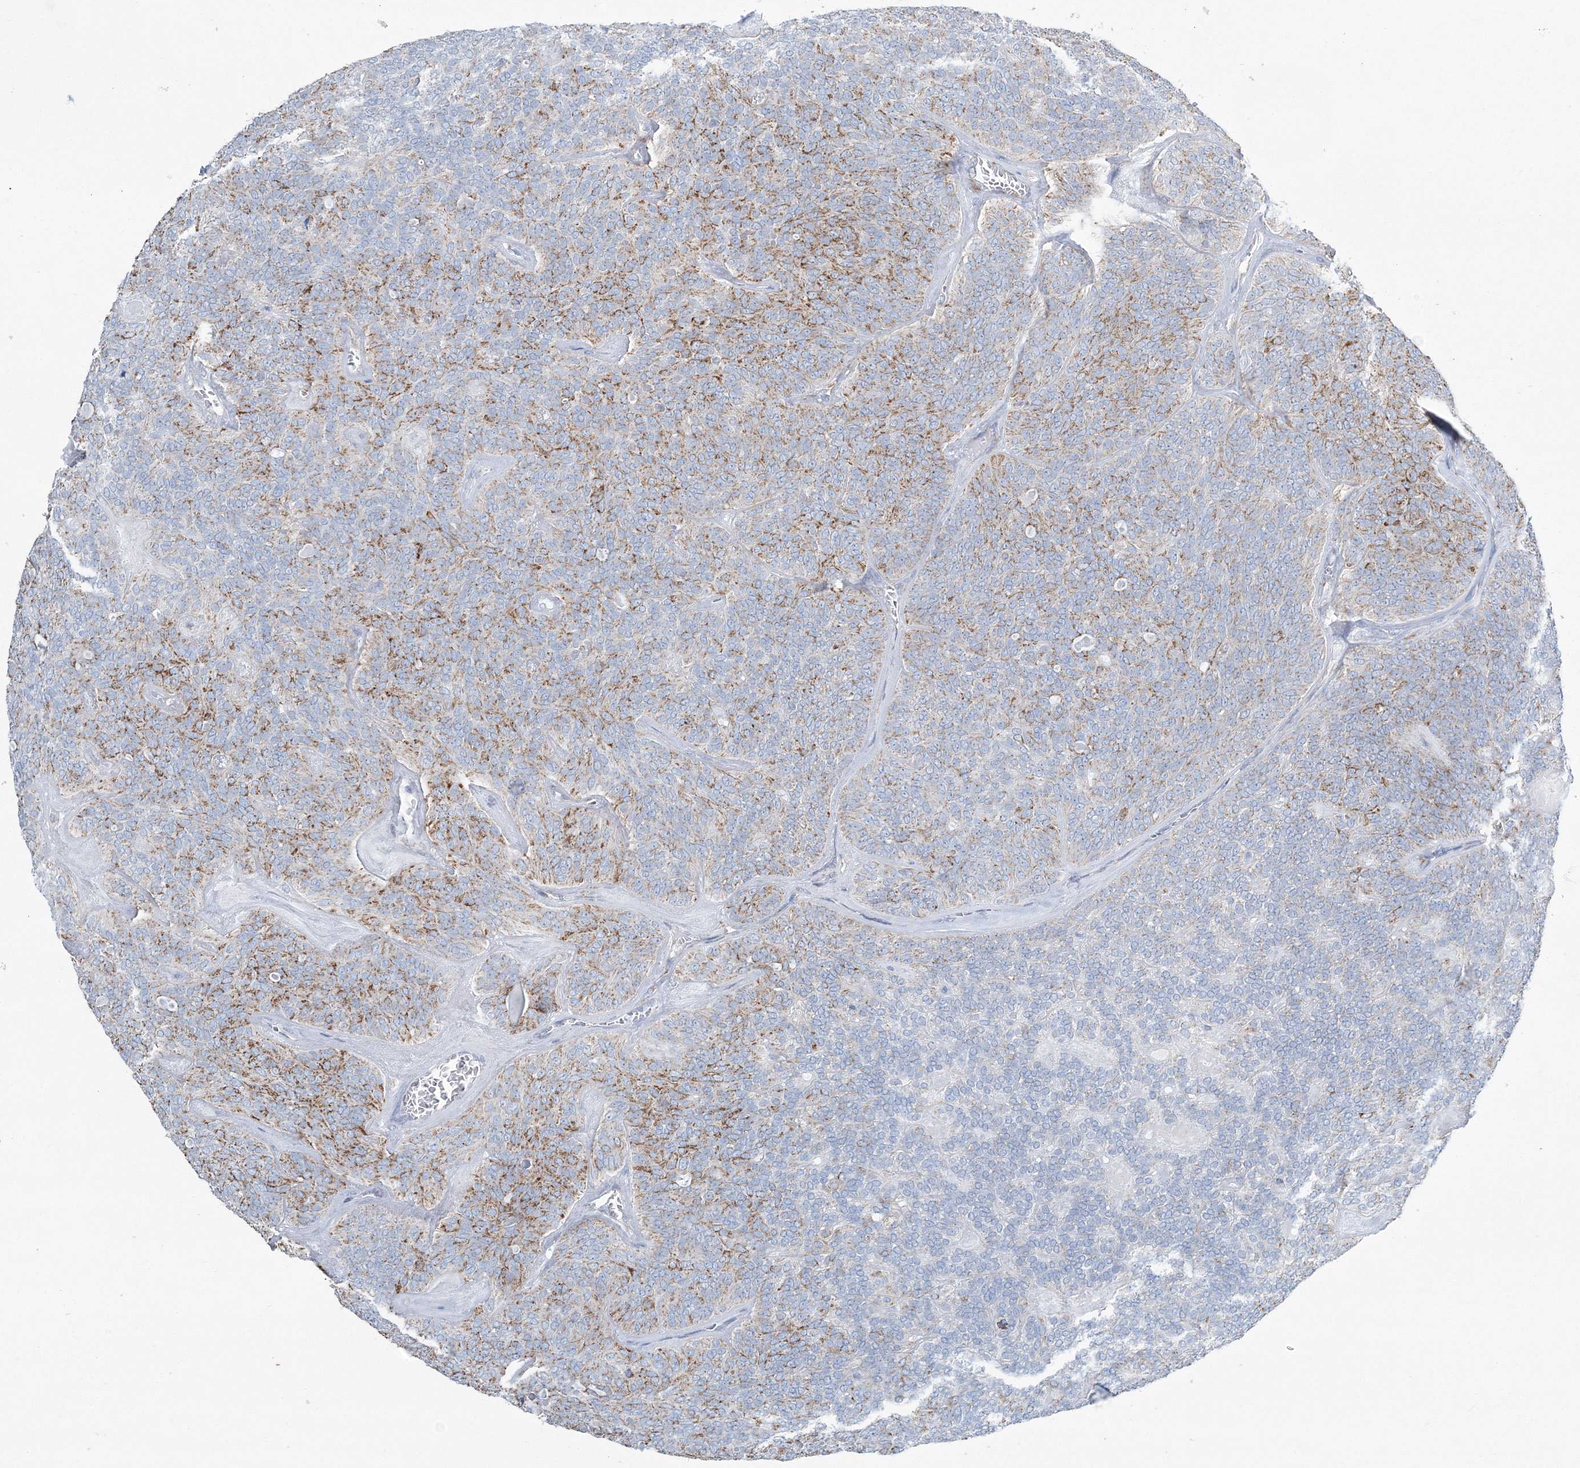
{"staining": {"intensity": "moderate", "quantity": "25%-75%", "location": "cytoplasmic/membranous"}, "tissue": "head and neck cancer", "cell_type": "Tumor cells", "image_type": "cancer", "snomed": [{"axis": "morphology", "description": "Adenocarcinoma, NOS"}, {"axis": "topography", "description": "Head-Neck"}], "caption": "This photomicrograph exhibits IHC staining of human head and neck cancer, with medium moderate cytoplasmic/membranous staining in about 25%-75% of tumor cells.", "gene": "HIBCH", "patient": {"sex": "male", "age": 66}}